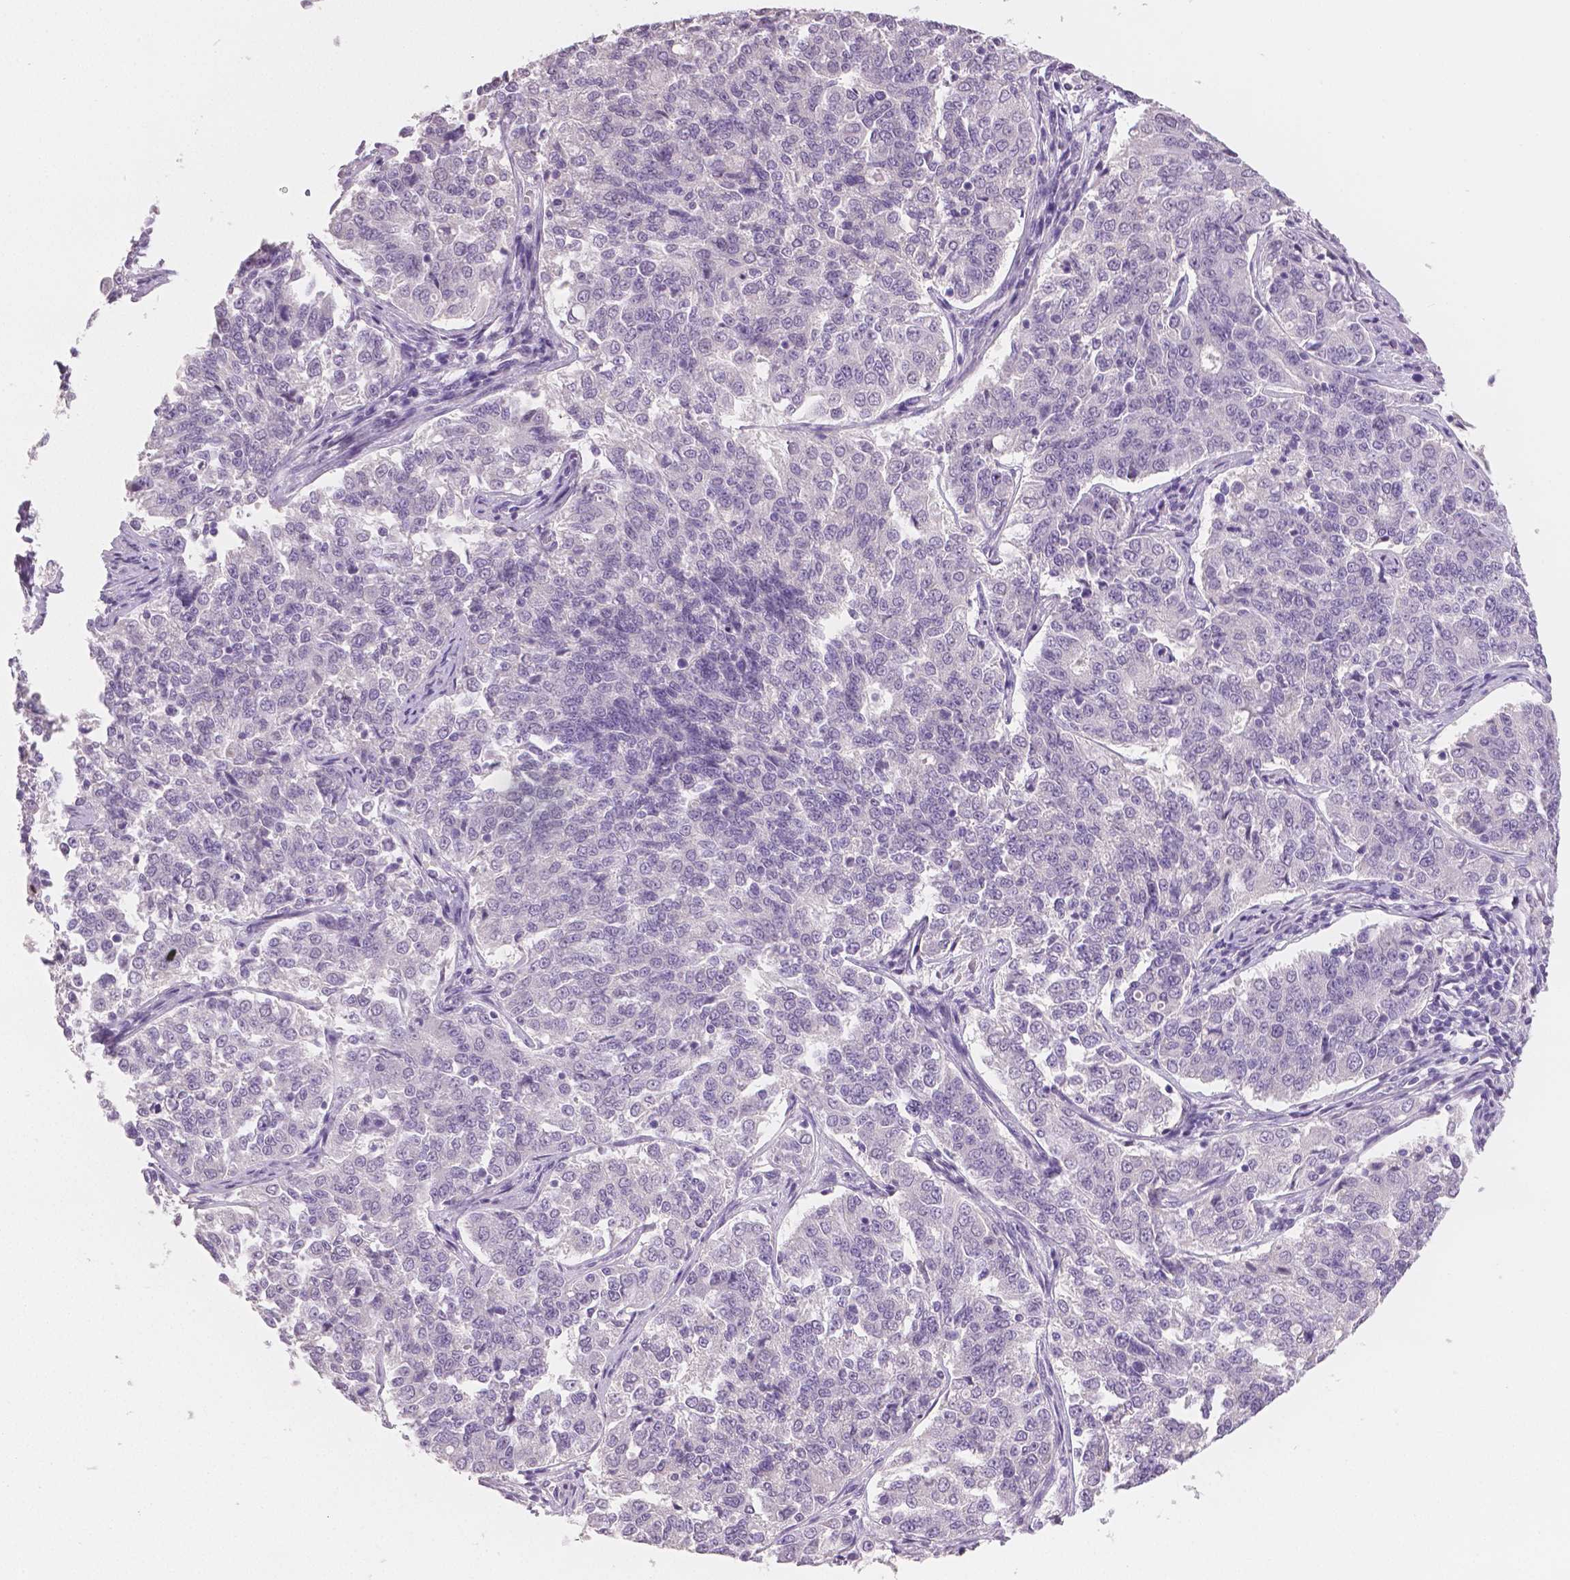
{"staining": {"intensity": "negative", "quantity": "none", "location": "none"}, "tissue": "endometrial cancer", "cell_type": "Tumor cells", "image_type": "cancer", "snomed": [{"axis": "morphology", "description": "Adenocarcinoma, NOS"}, {"axis": "topography", "description": "Endometrium"}], "caption": "A high-resolution photomicrograph shows immunohistochemistry (IHC) staining of adenocarcinoma (endometrial), which shows no significant positivity in tumor cells.", "gene": "TSPAN7", "patient": {"sex": "female", "age": 43}}